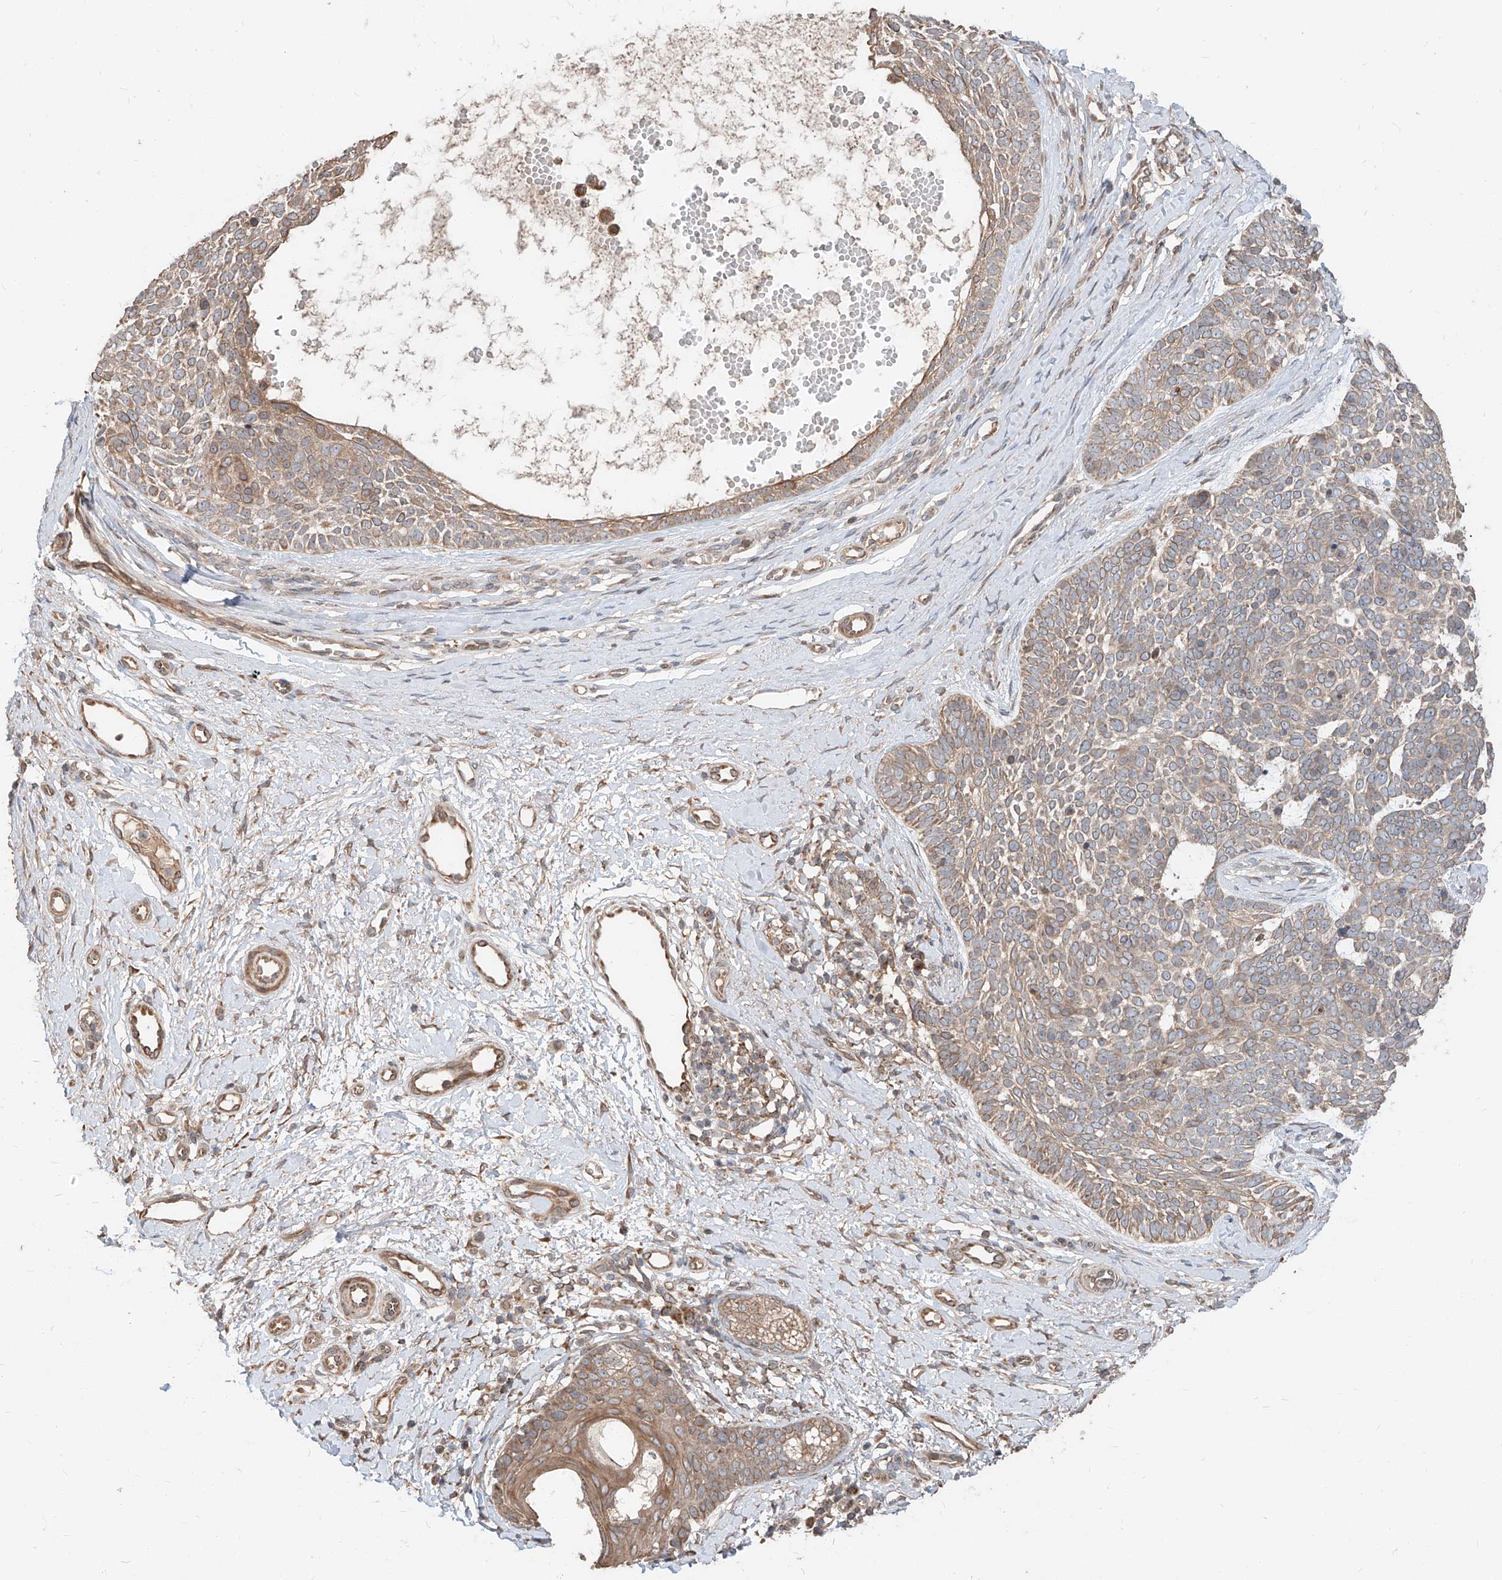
{"staining": {"intensity": "weak", "quantity": "25%-75%", "location": "cytoplasmic/membranous"}, "tissue": "skin cancer", "cell_type": "Tumor cells", "image_type": "cancer", "snomed": [{"axis": "morphology", "description": "Basal cell carcinoma"}, {"axis": "topography", "description": "Skin"}], "caption": "Skin cancer stained with a protein marker displays weak staining in tumor cells.", "gene": "STX19", "patient": {"sex": "female", "age": 81}}